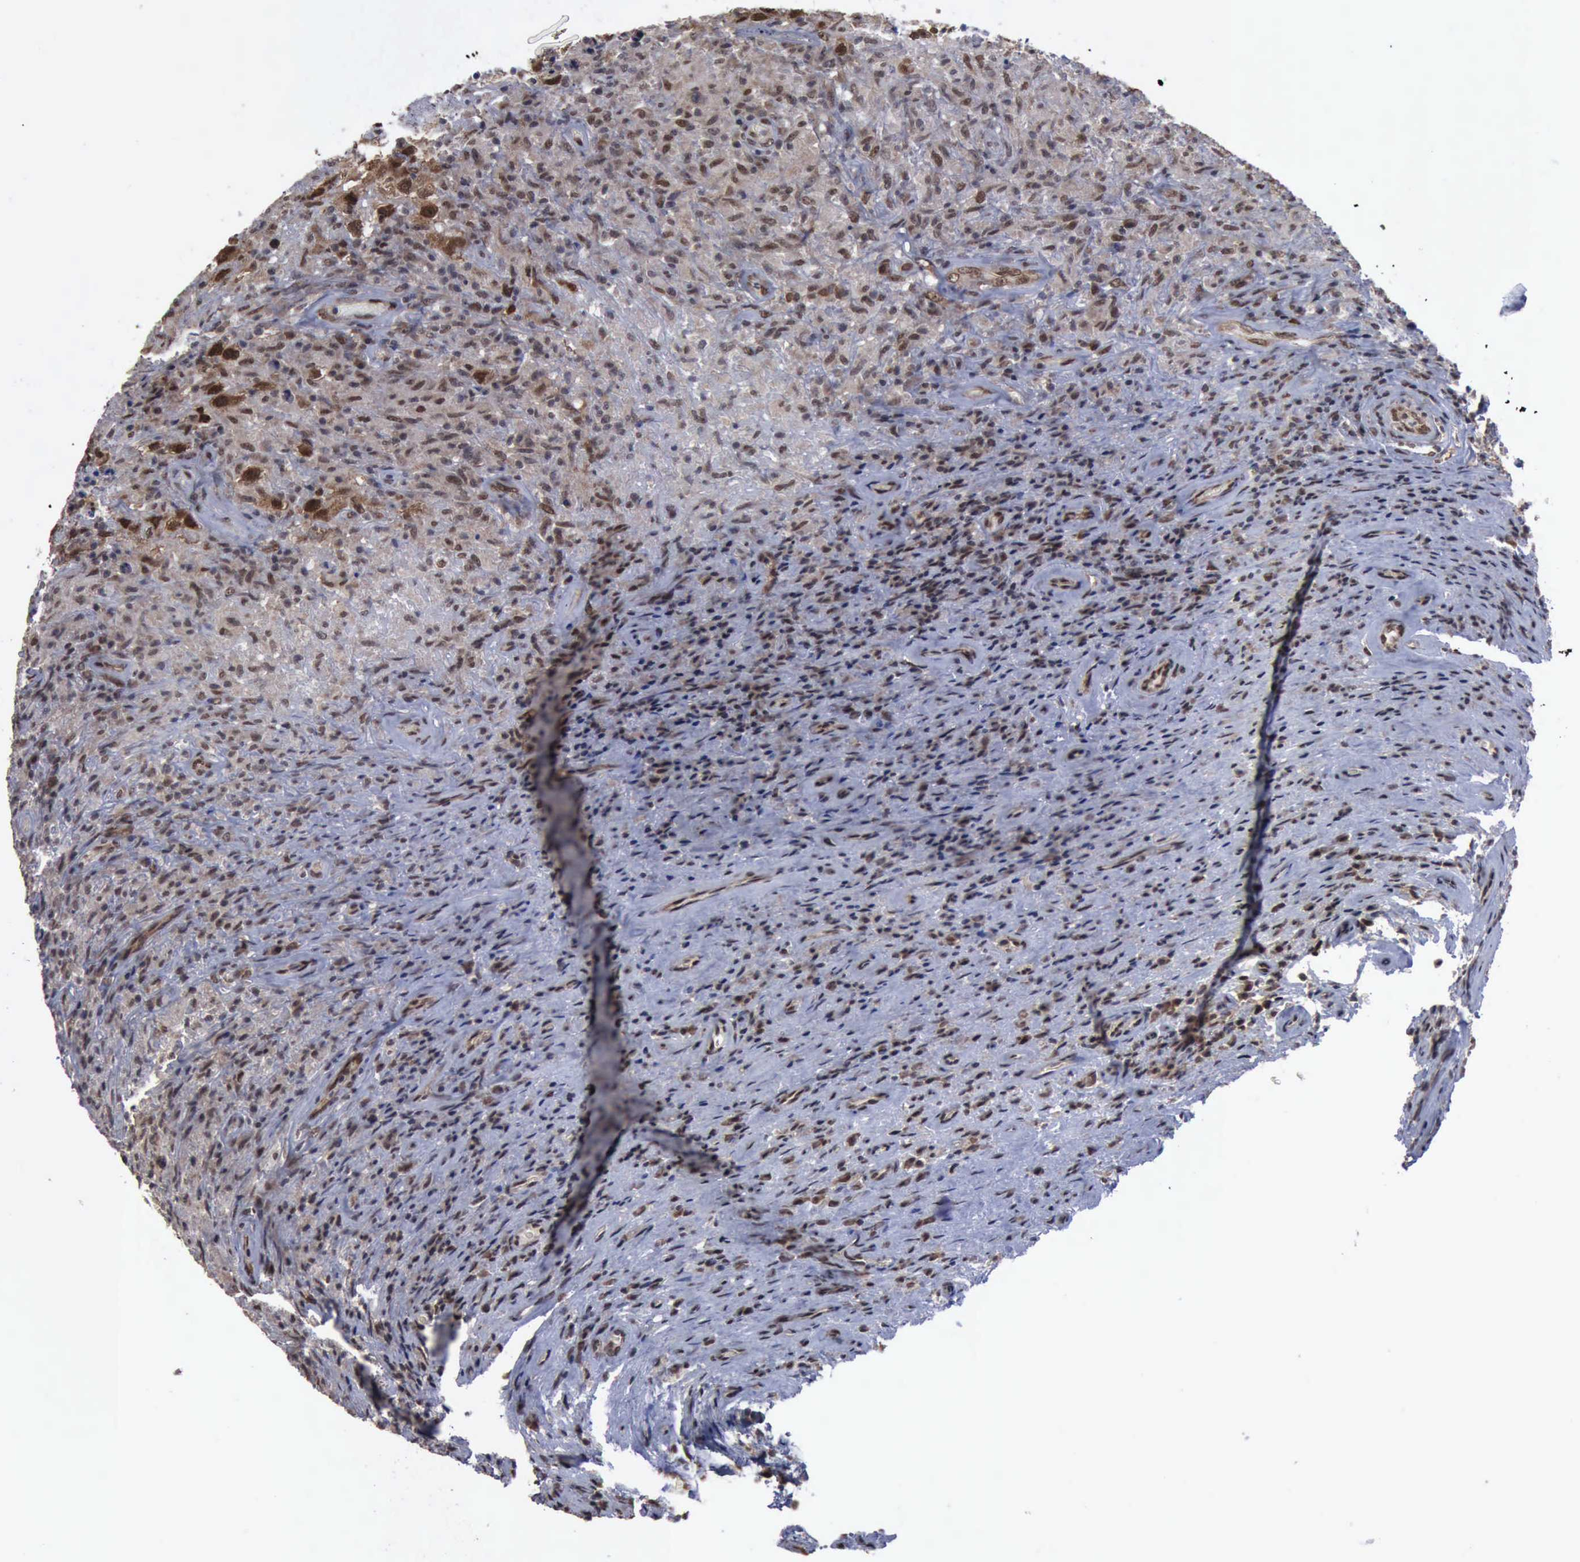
{"staining": {"intensity": "weak", "quantity": "25%-75%", "location": "cytoplasmic/membranous,nuclear"}, "tissue": "testis cancer", "cell_type": "Tumor cells", "image_type": "cancer", "snomed": [{"axis": "morphology", "description": "Seminoma, NOS"}, {"axis": "topography", "description": "Testis"}], "caption": "Testis seminoma stained for a protein (brown) reveals weak cytoplasmic/membranous and nuclear positive expression in about 25%-75% of tumor cells.", "gene": "RTCB", "patient": {"sex": "male", "age": 34}}